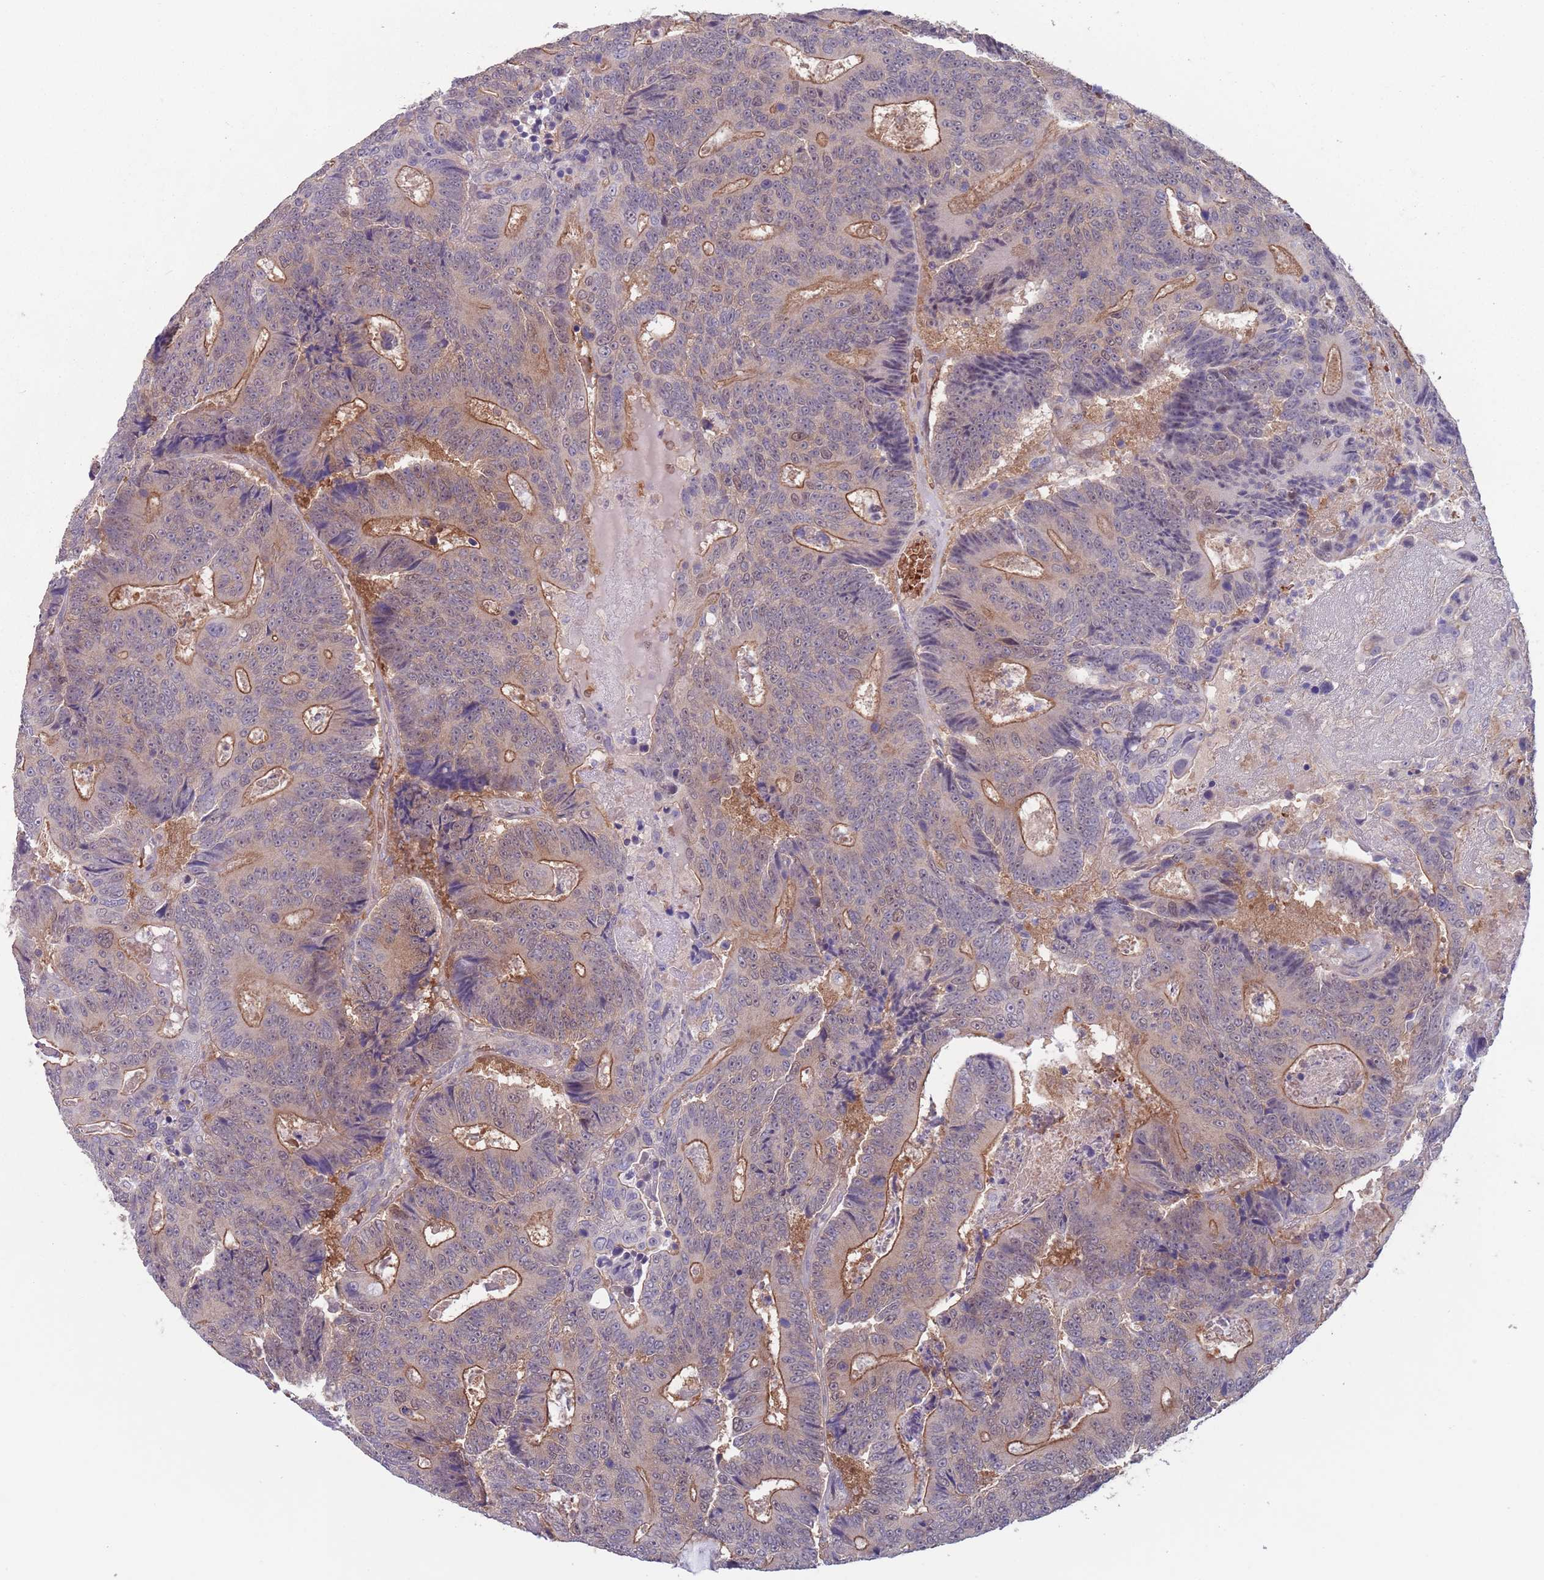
{"staining": {"intensity": "moderate", "quantity": "25%-75%", "location": "cytoplasmic/membranous"}, "tissue": "colorectal cancer", "cell_type": "Tumor cells", "image_type": "cancer", "snomed": [{"axis": "morphology", "description": "Adenocarcinoma, NOS"}, {"axis": "topography", "description": "Colon"}], "caption": "Immunohistochemical staining of adenocarcinoma (colorectal) shows medium levels of moderate cytoplasmic/membranous protein expression in approximately 25%-75% of tumor cells.", "gene": "CLNS1A", "patient": {"sex": "male", "age": 83}}